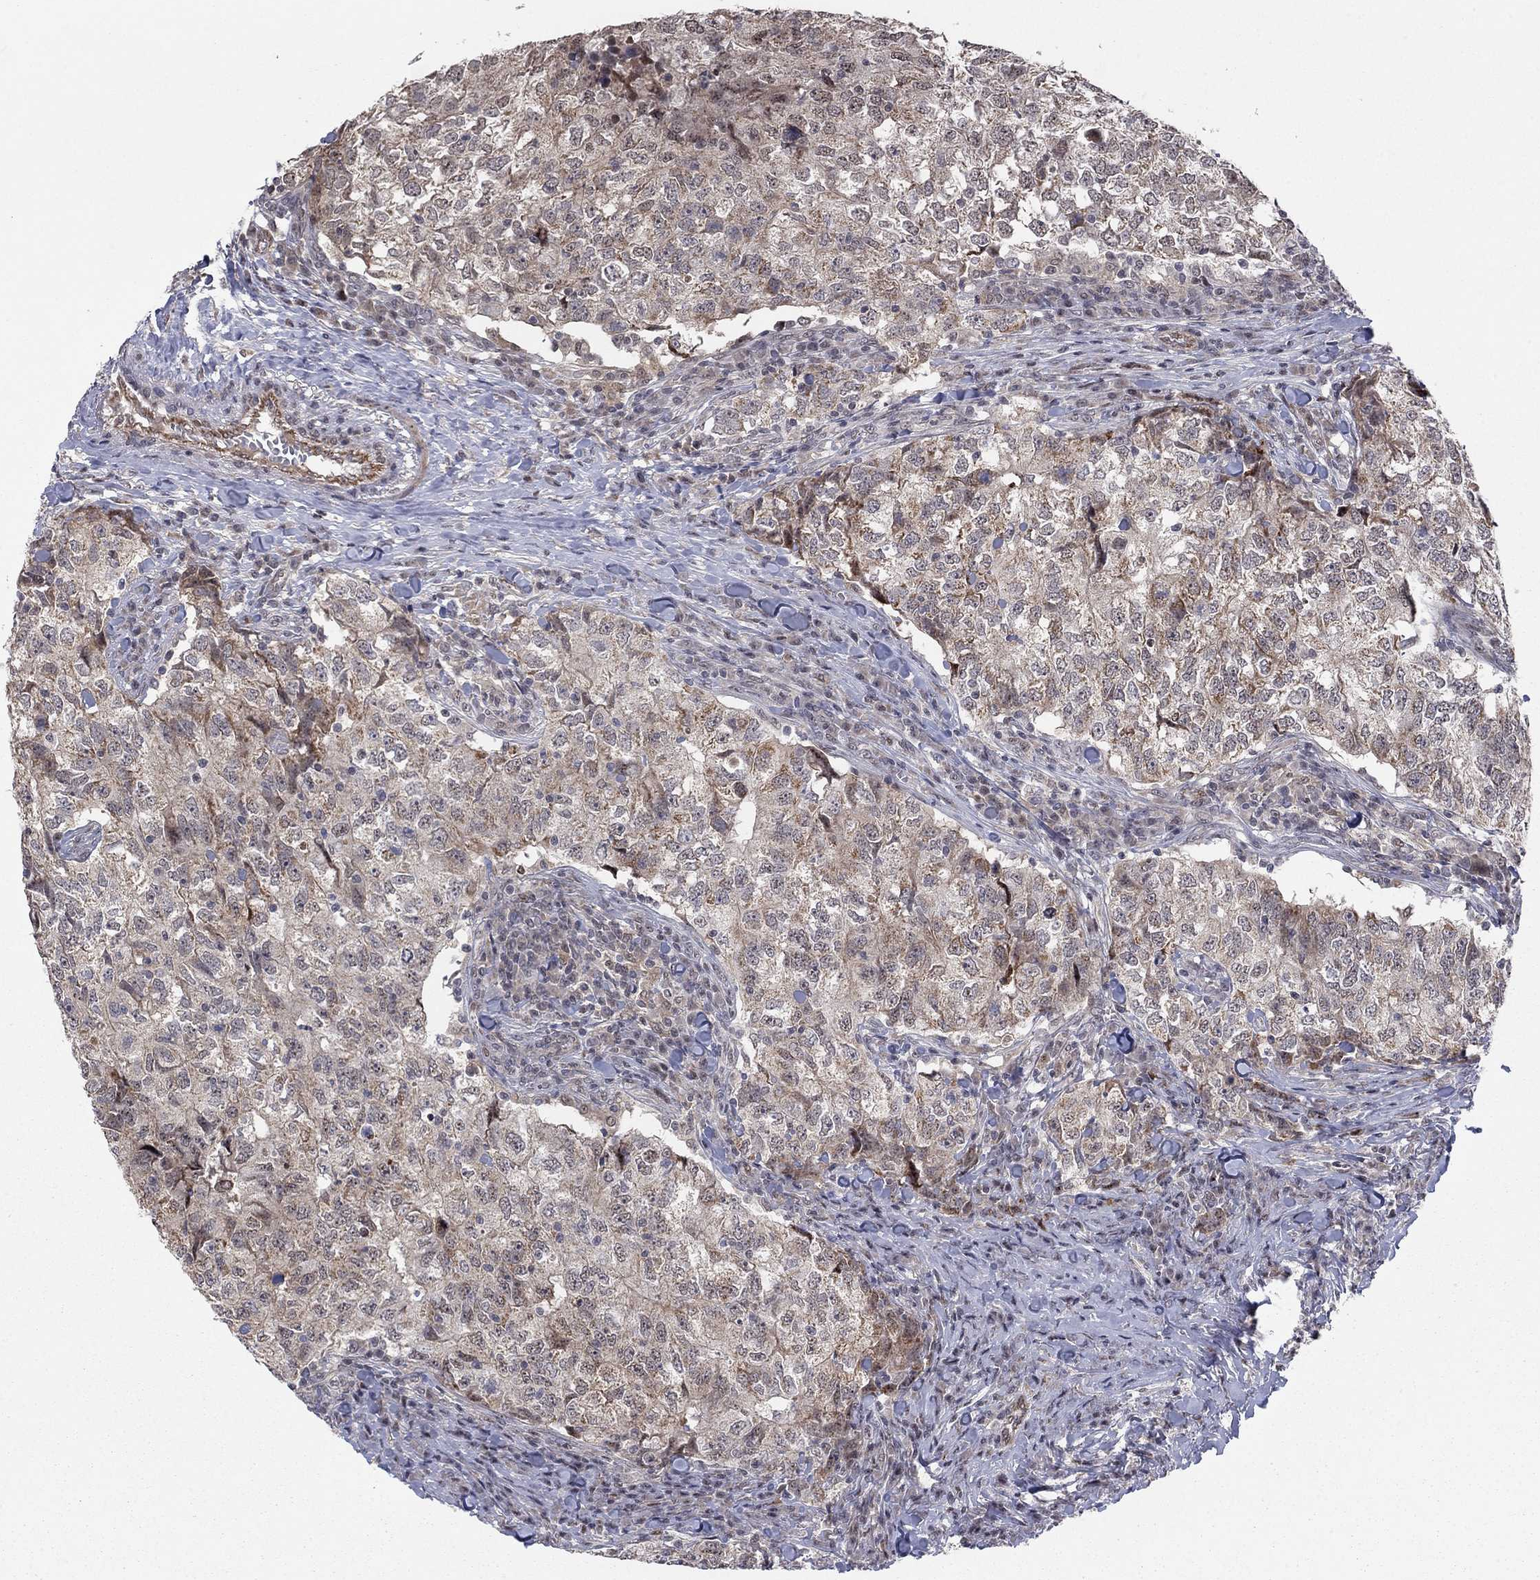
{"staining": {"intensity": "weak", "quantity": ">75%", "location": "cytoplasmic/membranous"}, "tissue": "breast cancer", "cell_type": "Tumor cells", "image_type": "cancer", "snomed": [{"axis": "morphology", "description": "Duct carcinoma"}, {"axis": "topography", "description": "Breast"}], "caption": "This image shows breast intraductal carcinoma stained with immunohistochemistry (IHC) to label a protein in brown. The cytoplasmic/membranous of tumor cells show weak positivity for the protein. Nuclei are counter-stained blue.", "gene": "ZNF395", "patient": {"sex": "female", "age": 30}}